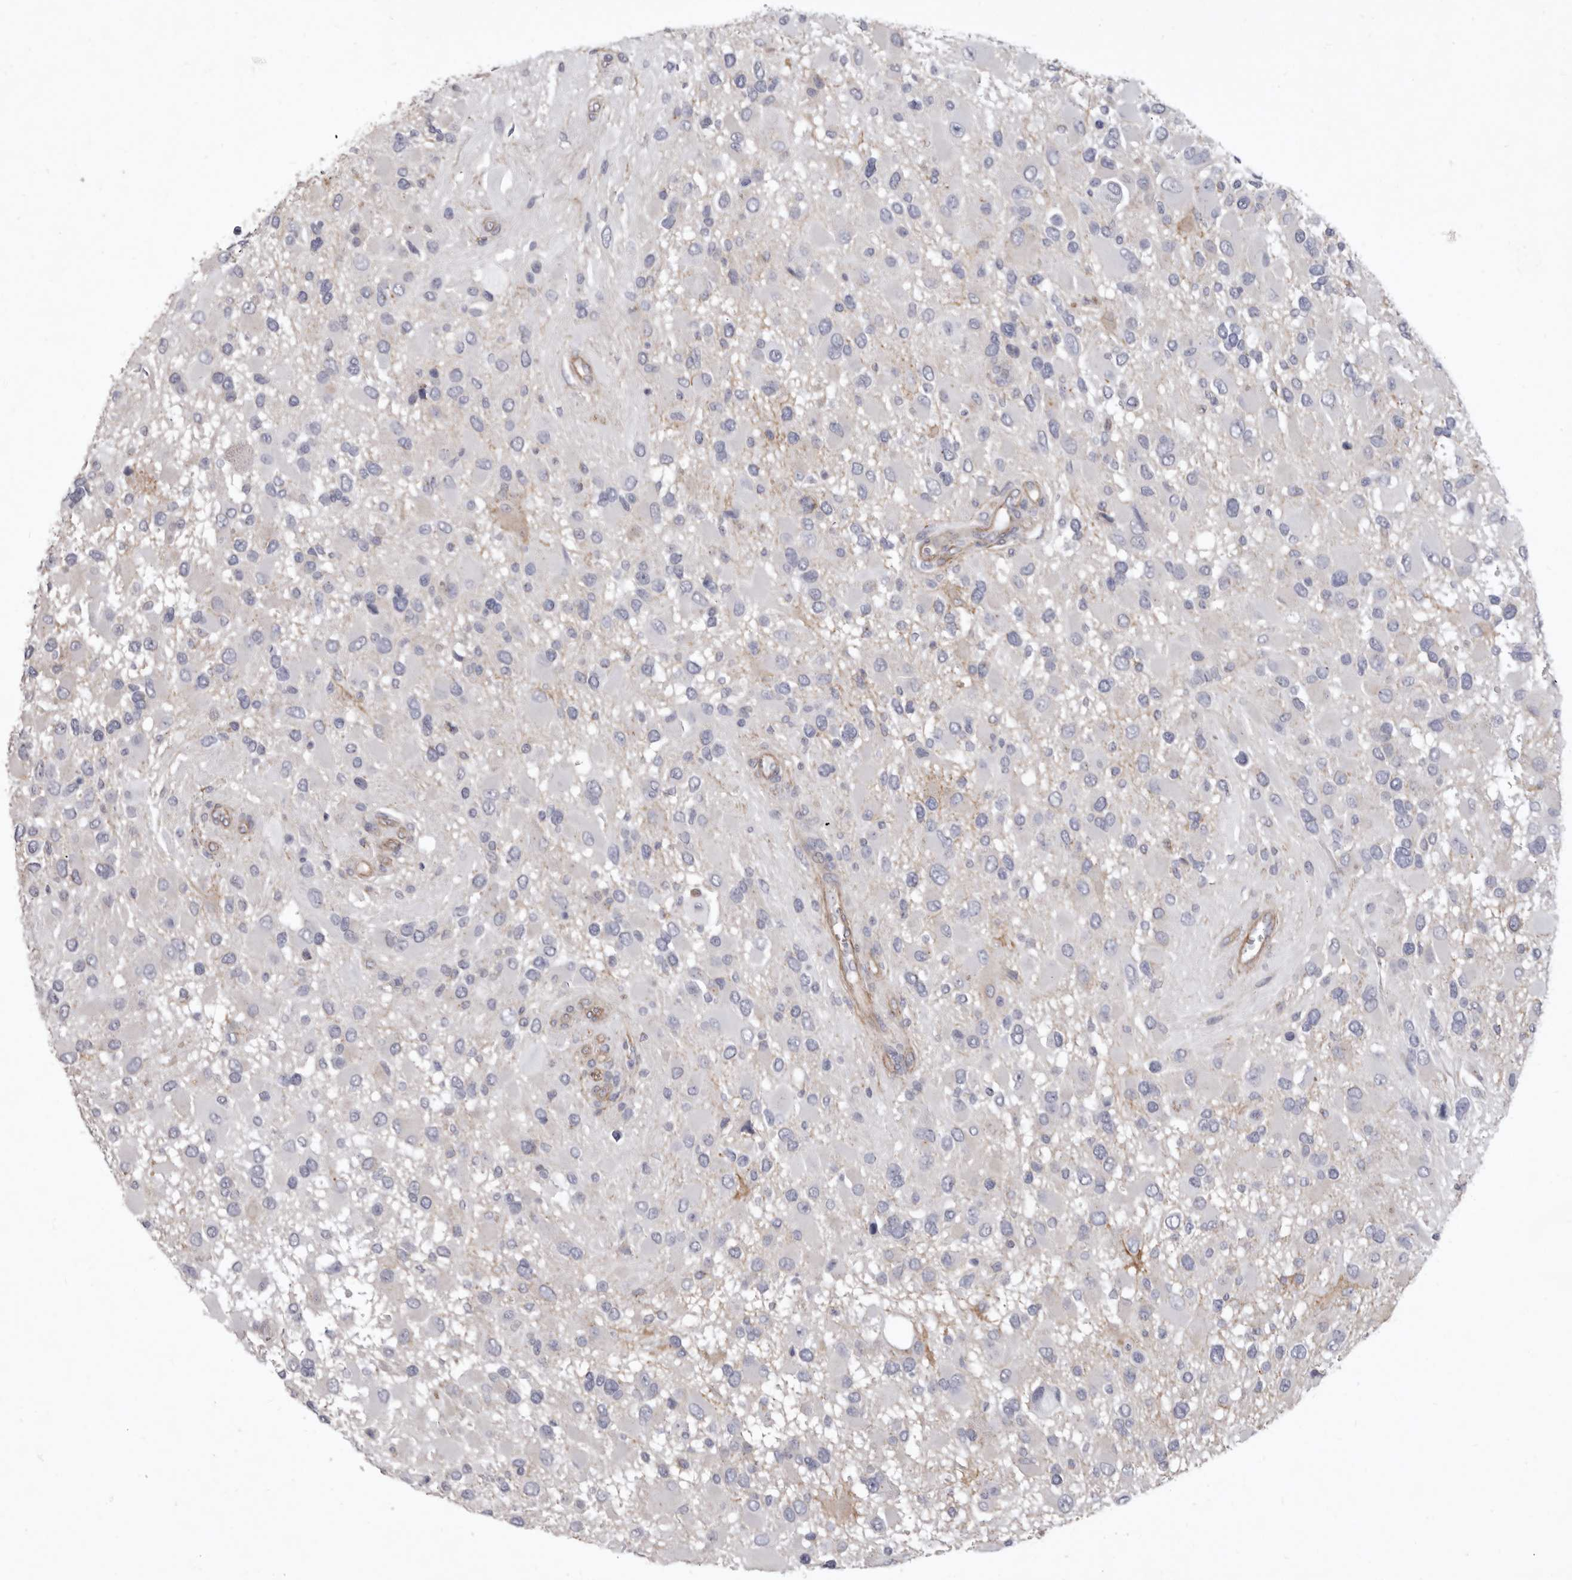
{"staining": {"intensity": "negative", "quantity": "none", "location": "none"}, "tissue": "glioma", "cell_type": "Tumor cells", "image_type": "cancer", "snomed": [{"axis": "morphology", "description": "Glioma, malignant, High grade"}, {"axis": "topography", "description": "Brain"}], "caption": "There is no significant staining in tumor cells of malignant glioma (high-grade). (IHC, brightfield microscopy, high magnification).", "gene": "P2RX6", "patient": {"sex": "male", "age": 53}}